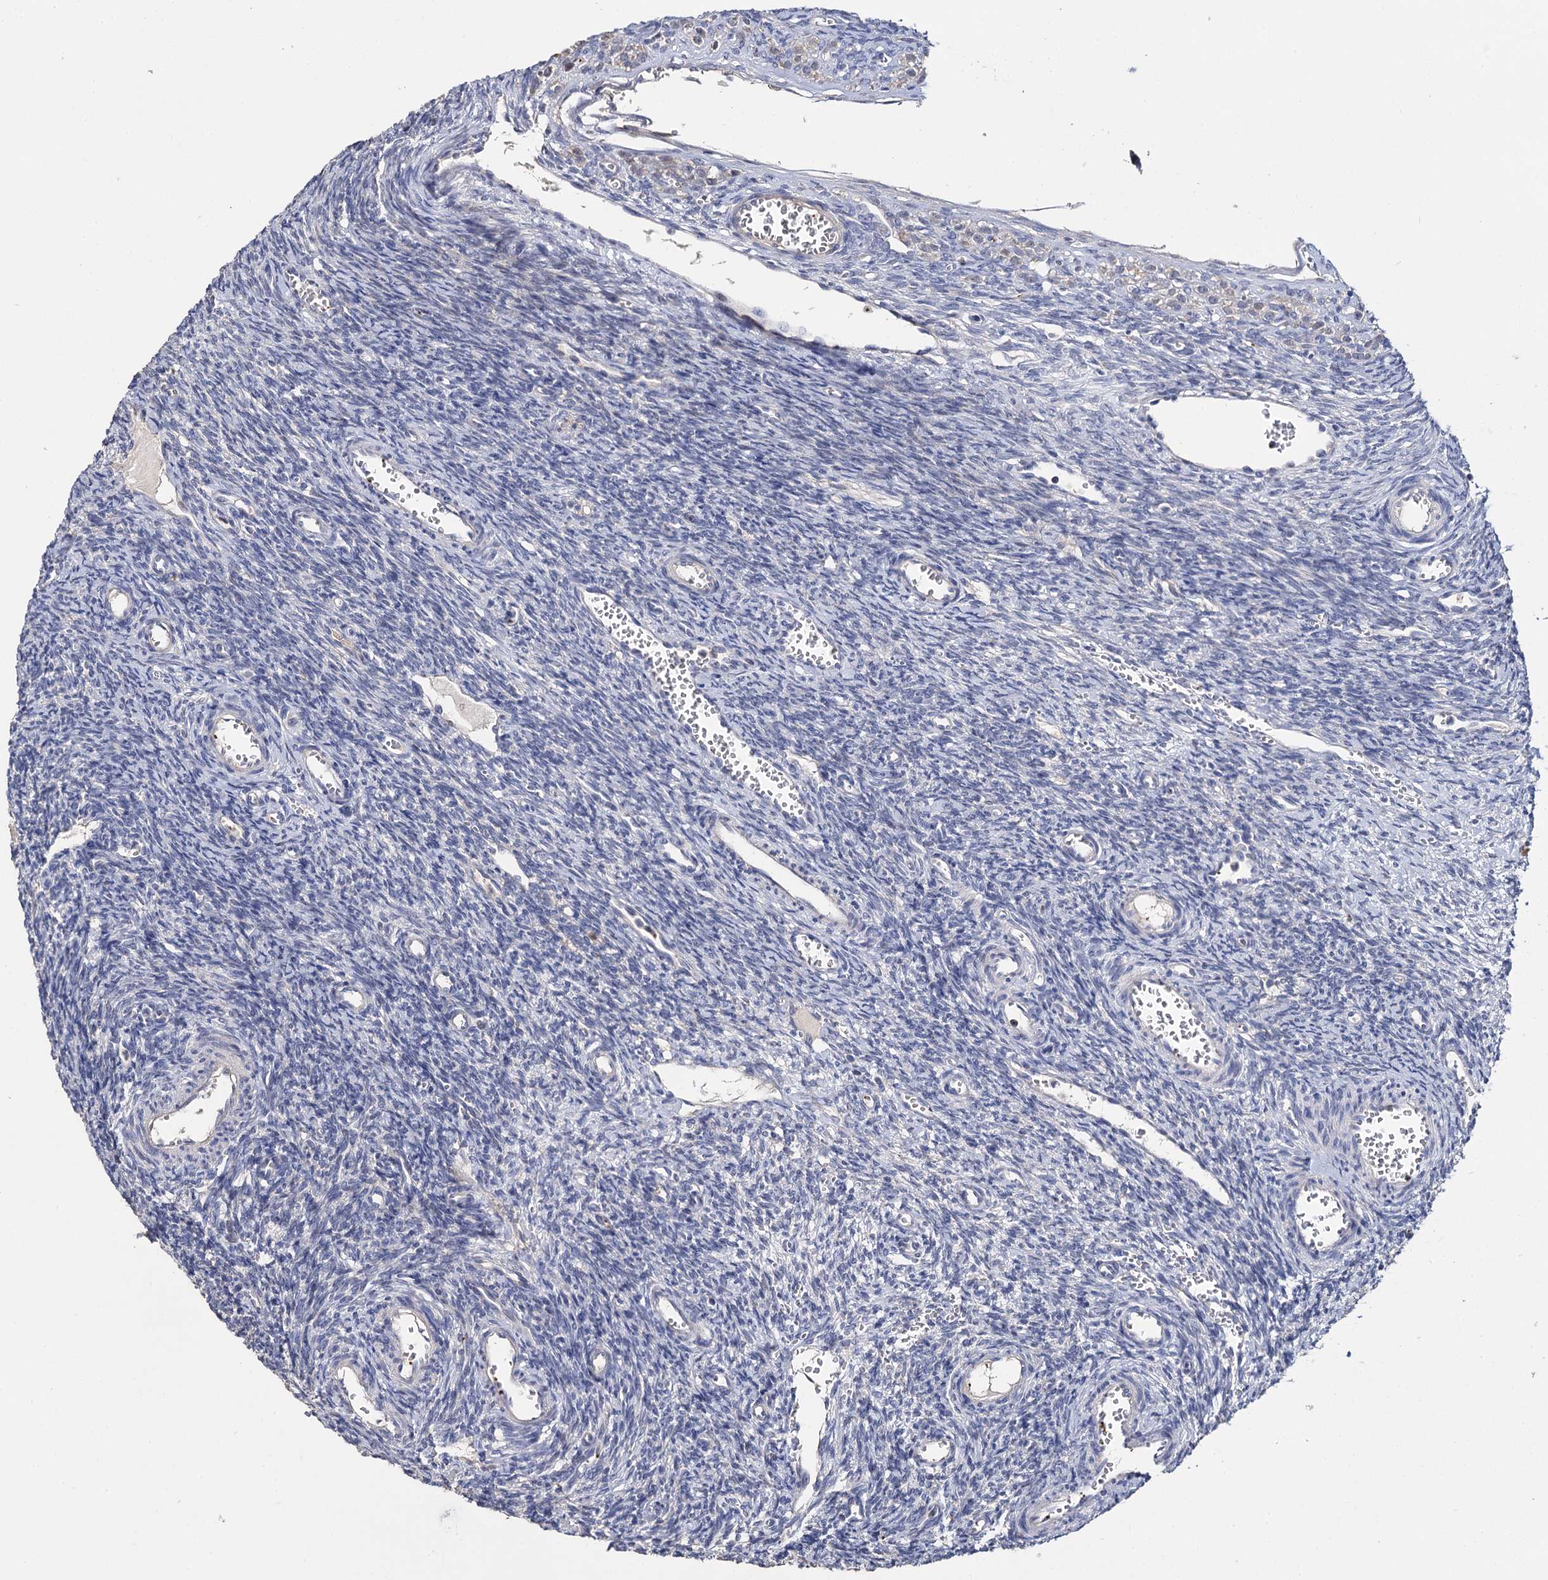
{"staining": {"intensity": "negative", "quantity": "none", "location": "none"}, "tissue": "ovary", "cell_type": "Ovarian stroma cells", "image_type": "normal", "snomed": [{"axis": "morphology", "description": "Normal tissue, NOS"}, {"axis": "topography", "description": "Ovary"}], "caption": "Immunohistochemistry histopathology image of normal human ovary stained for a protein (brown), which shows no positivity in ovarian stroma cells.", "gene": "DNAH6", "patient": {"sex": "female", "age": 39}}